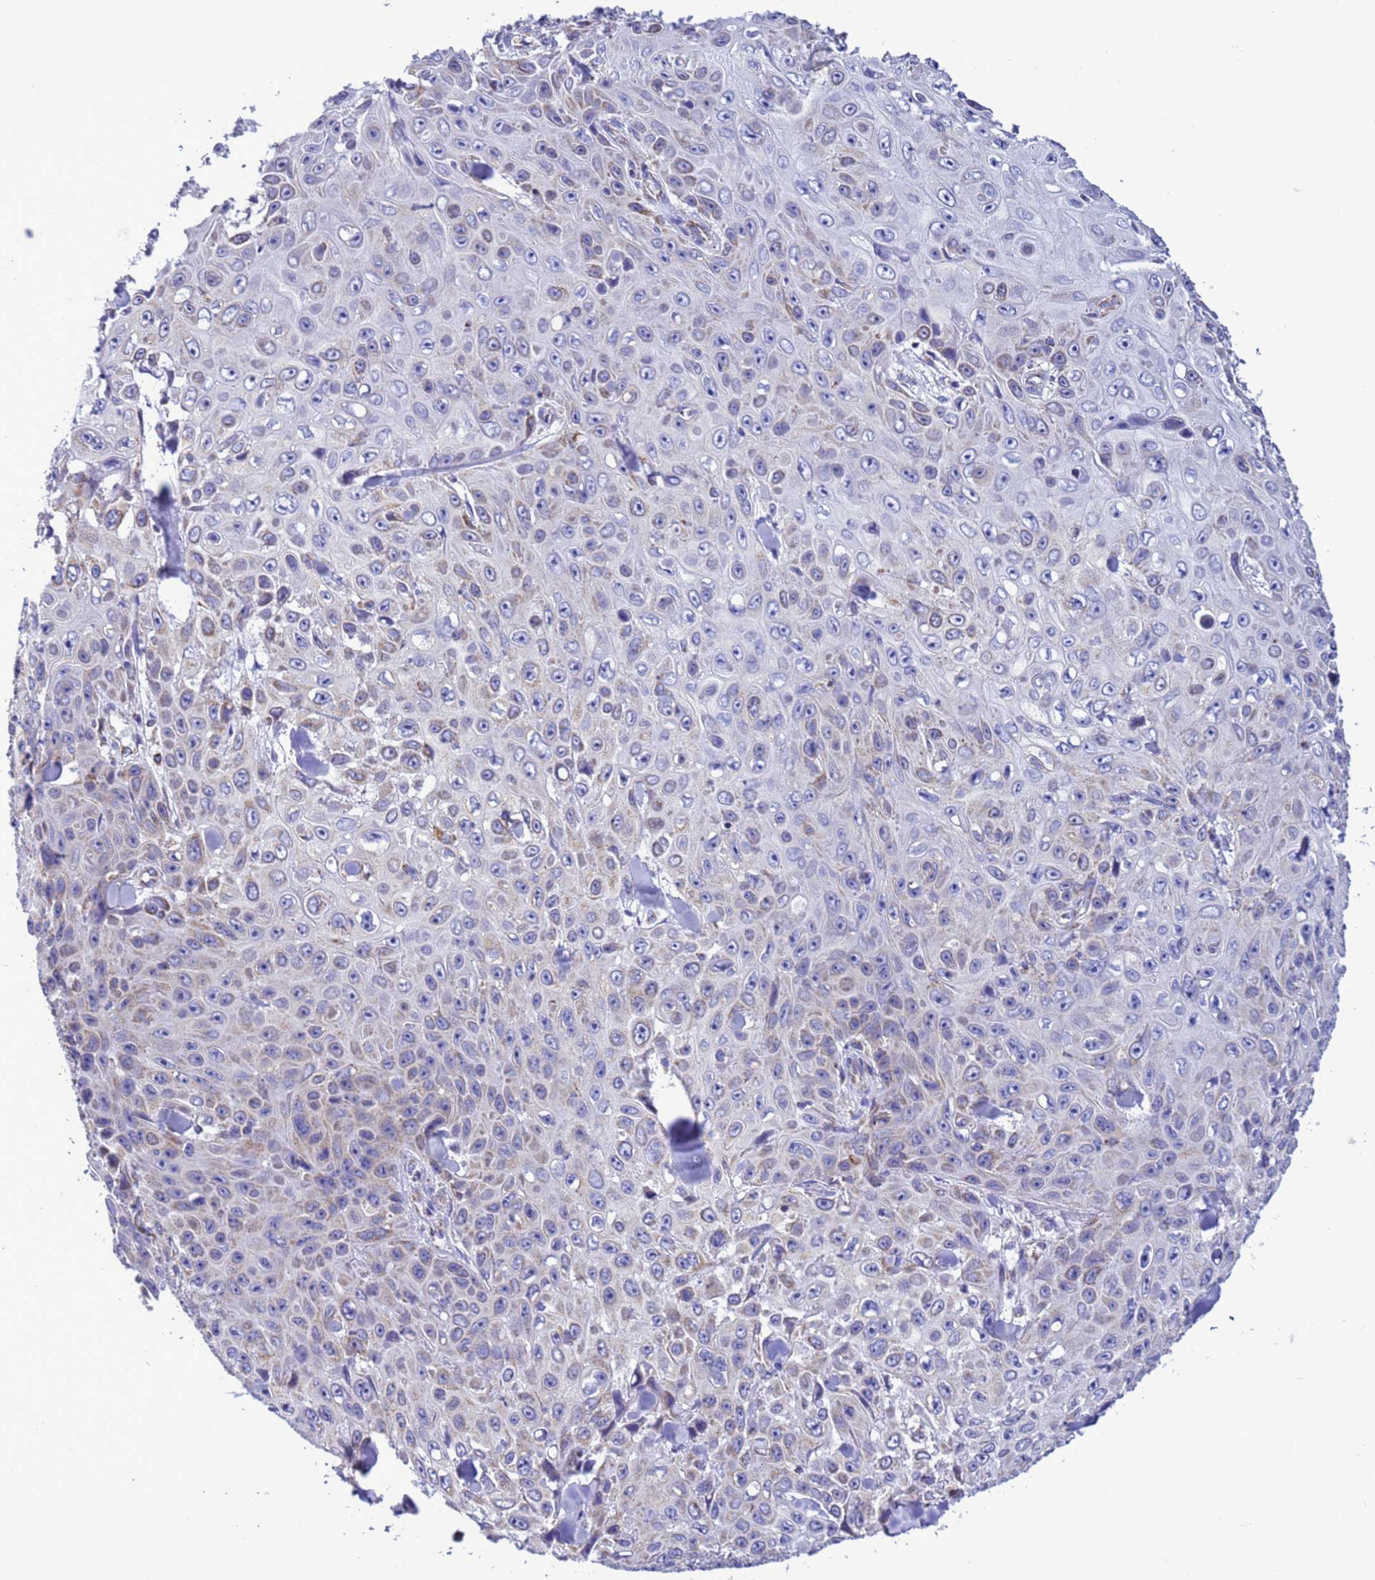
{"staining": {"intensity": "weak", "quantity": "<25%", "location": "cytoplasmic/membranous"}, "tissue": "skin cancer", "cell_type": "Tumor cells", "image_type": "cancer", "snomed": [{"axis": "morphology", "description": "Basal cell carcinoma"}, {"axis": "topography", "description": "Skin"}], "caption": "Tumor cells are negative for brown protein staining in skin basal cell carcinoma.", "gene": "CCDC191", "patient": {"sex": "male", "age": 73}}